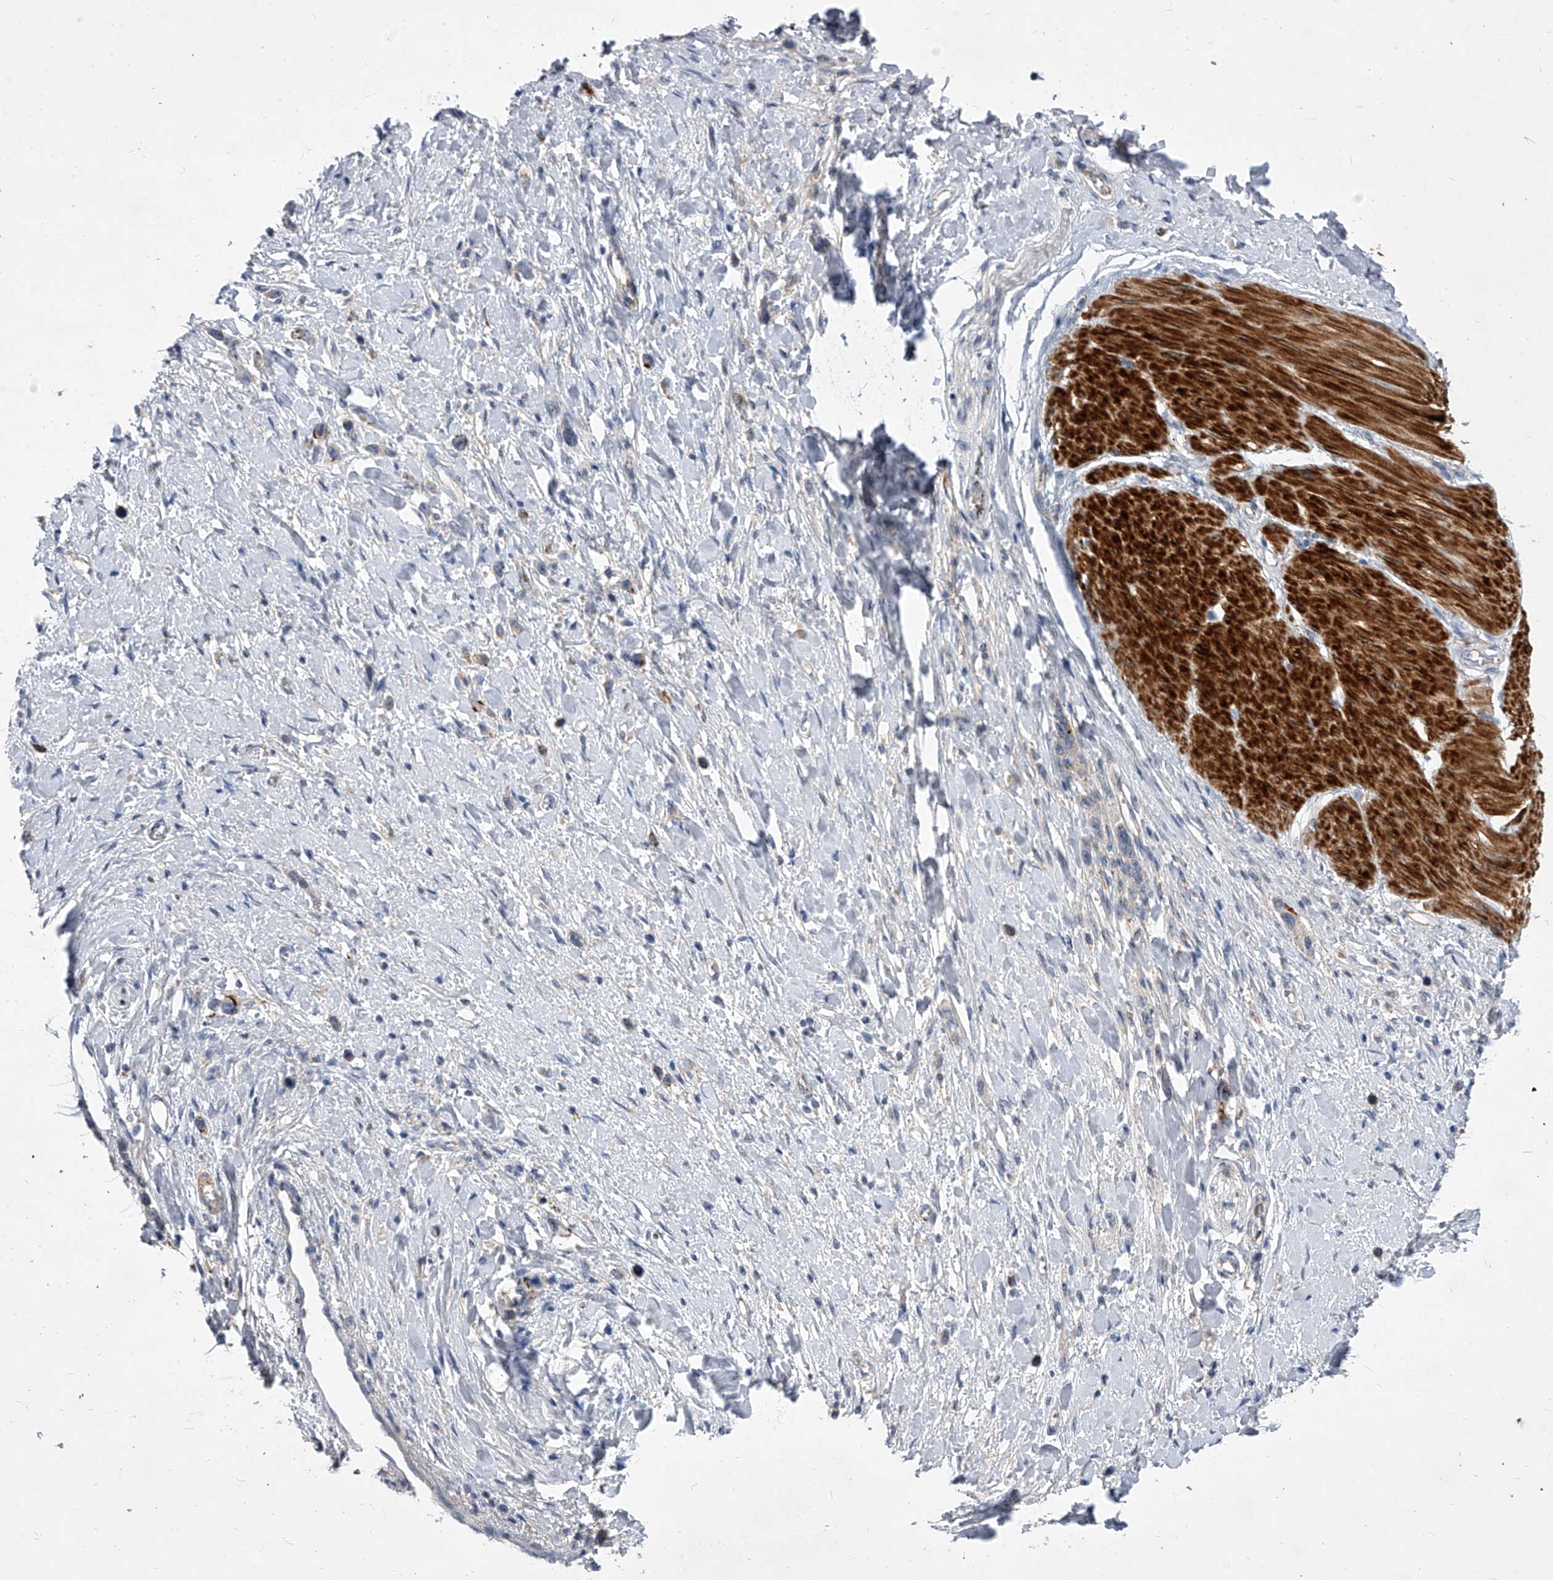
{"staining": {"intensity": "negative", "quantity": "none", "location": "none"}, "tissue": "stomach cancer", "cell_type": "Tumor cells", "image_type": "cancer", "snomed": [{"axis": "morphology", "description": "Adenocarcinoma, NOS"}, {"axis": "topography", "description": "Stomach"}], "caption": "A photomicrograph of stomach cancer (adenocarcinoma) stained for a protein reveals no brown staining in tumor cells.", "gene": "MINDY4", "patient": {"sex": "female", "age": 65}}